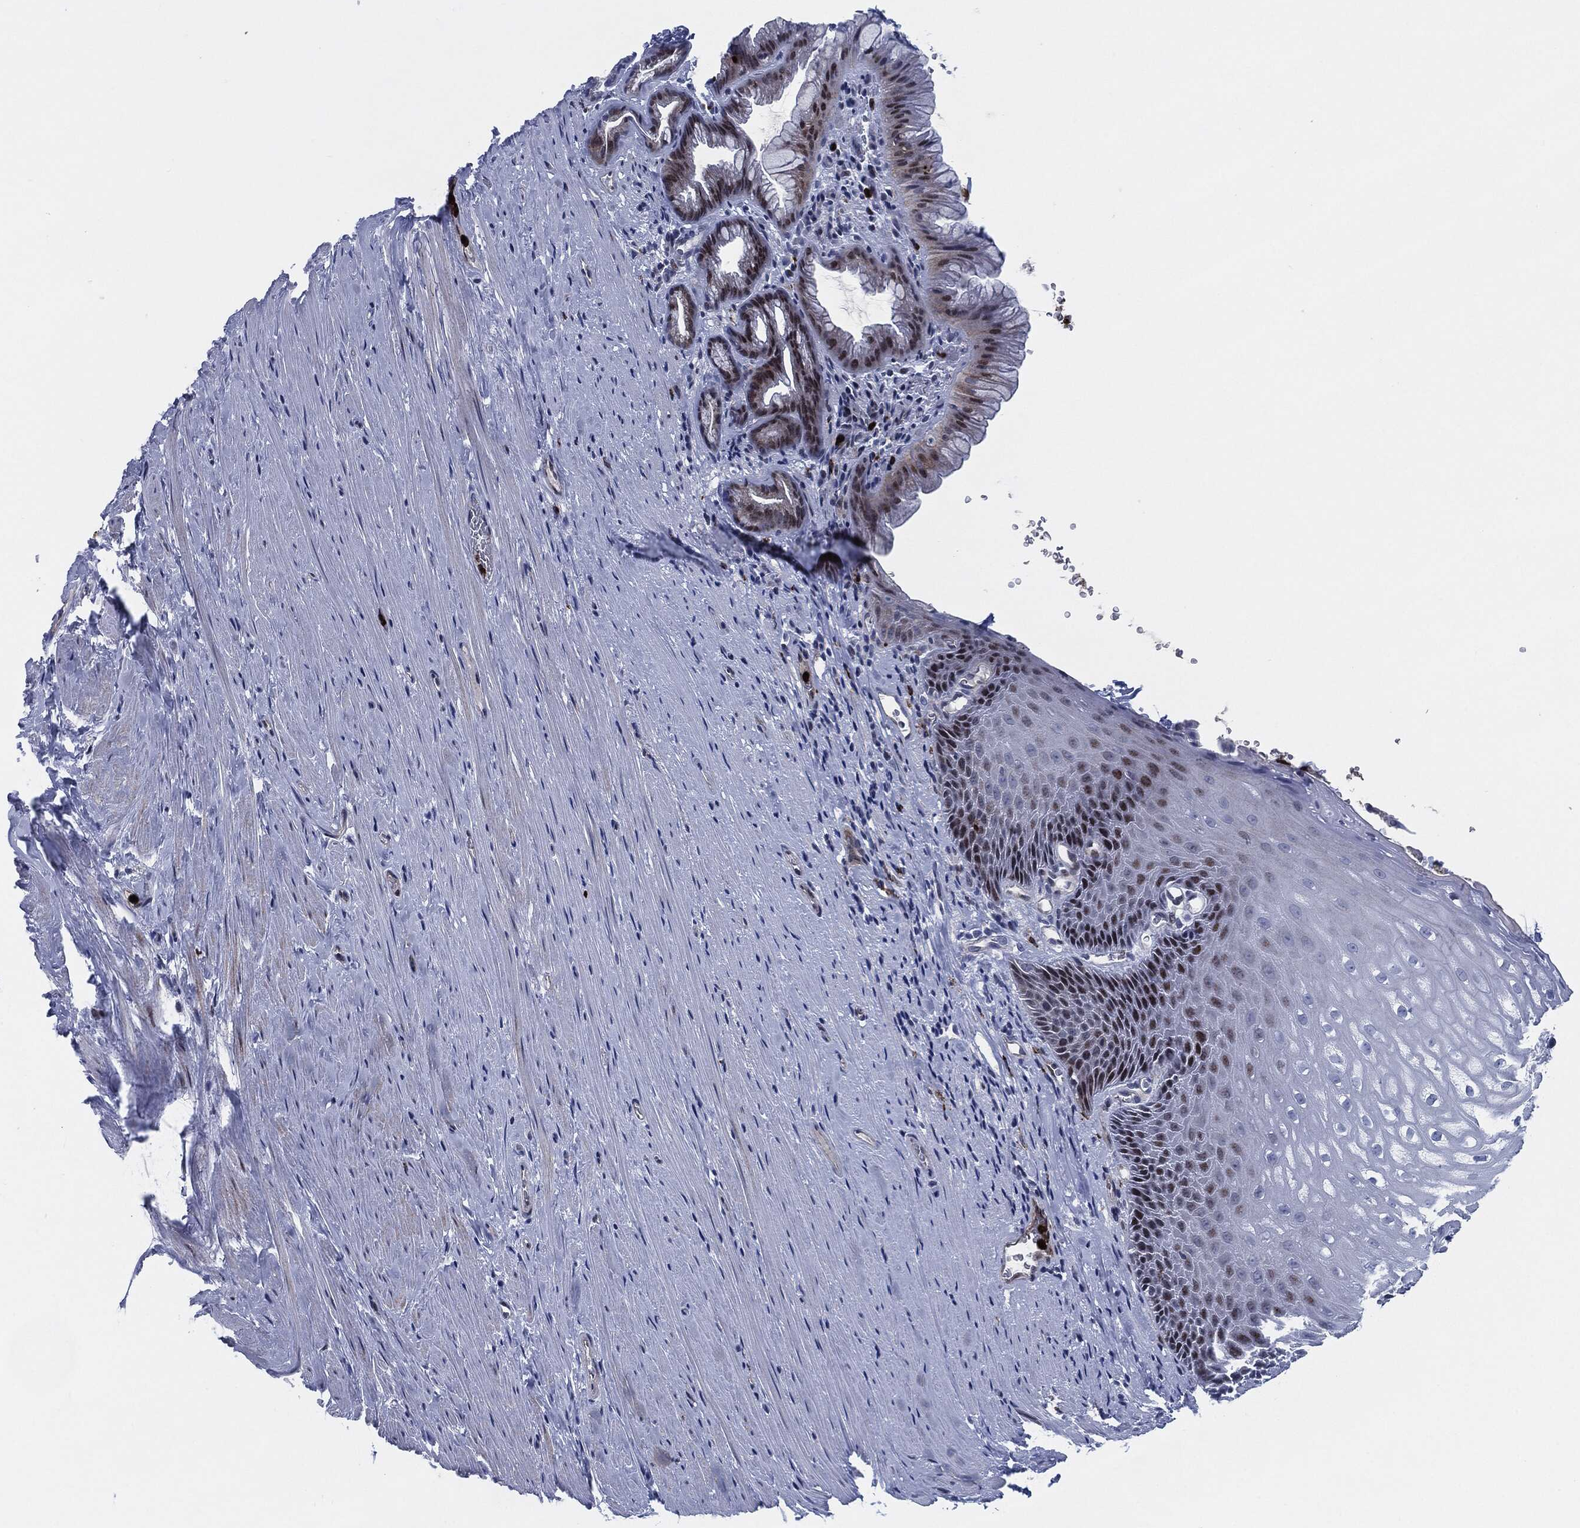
{"staining": {"intensity": "moderate", "quantity": "<25%", "location": "nuclear"}, "tissue": "esophagus", "cell_type": "Squamous epithelial cells", "image_type": "normal", "snomed": [{"axis": "morphology", "description": "Normal tissue, NOS"}, {"axis": "topography", "description": "Esophagus"}], "caption": "High-magnification brightfield microscopy of normal esophagus stained with DAB (3,3'-diaminobenzidine) (brown) and counterstained with hematoxylin (blue). squamous epithelial cells exhibit moderate nuclear positivity is seen in about<25% of cells.", "gene": "MPO", "patient": {"sex": "male", "age": 64}}